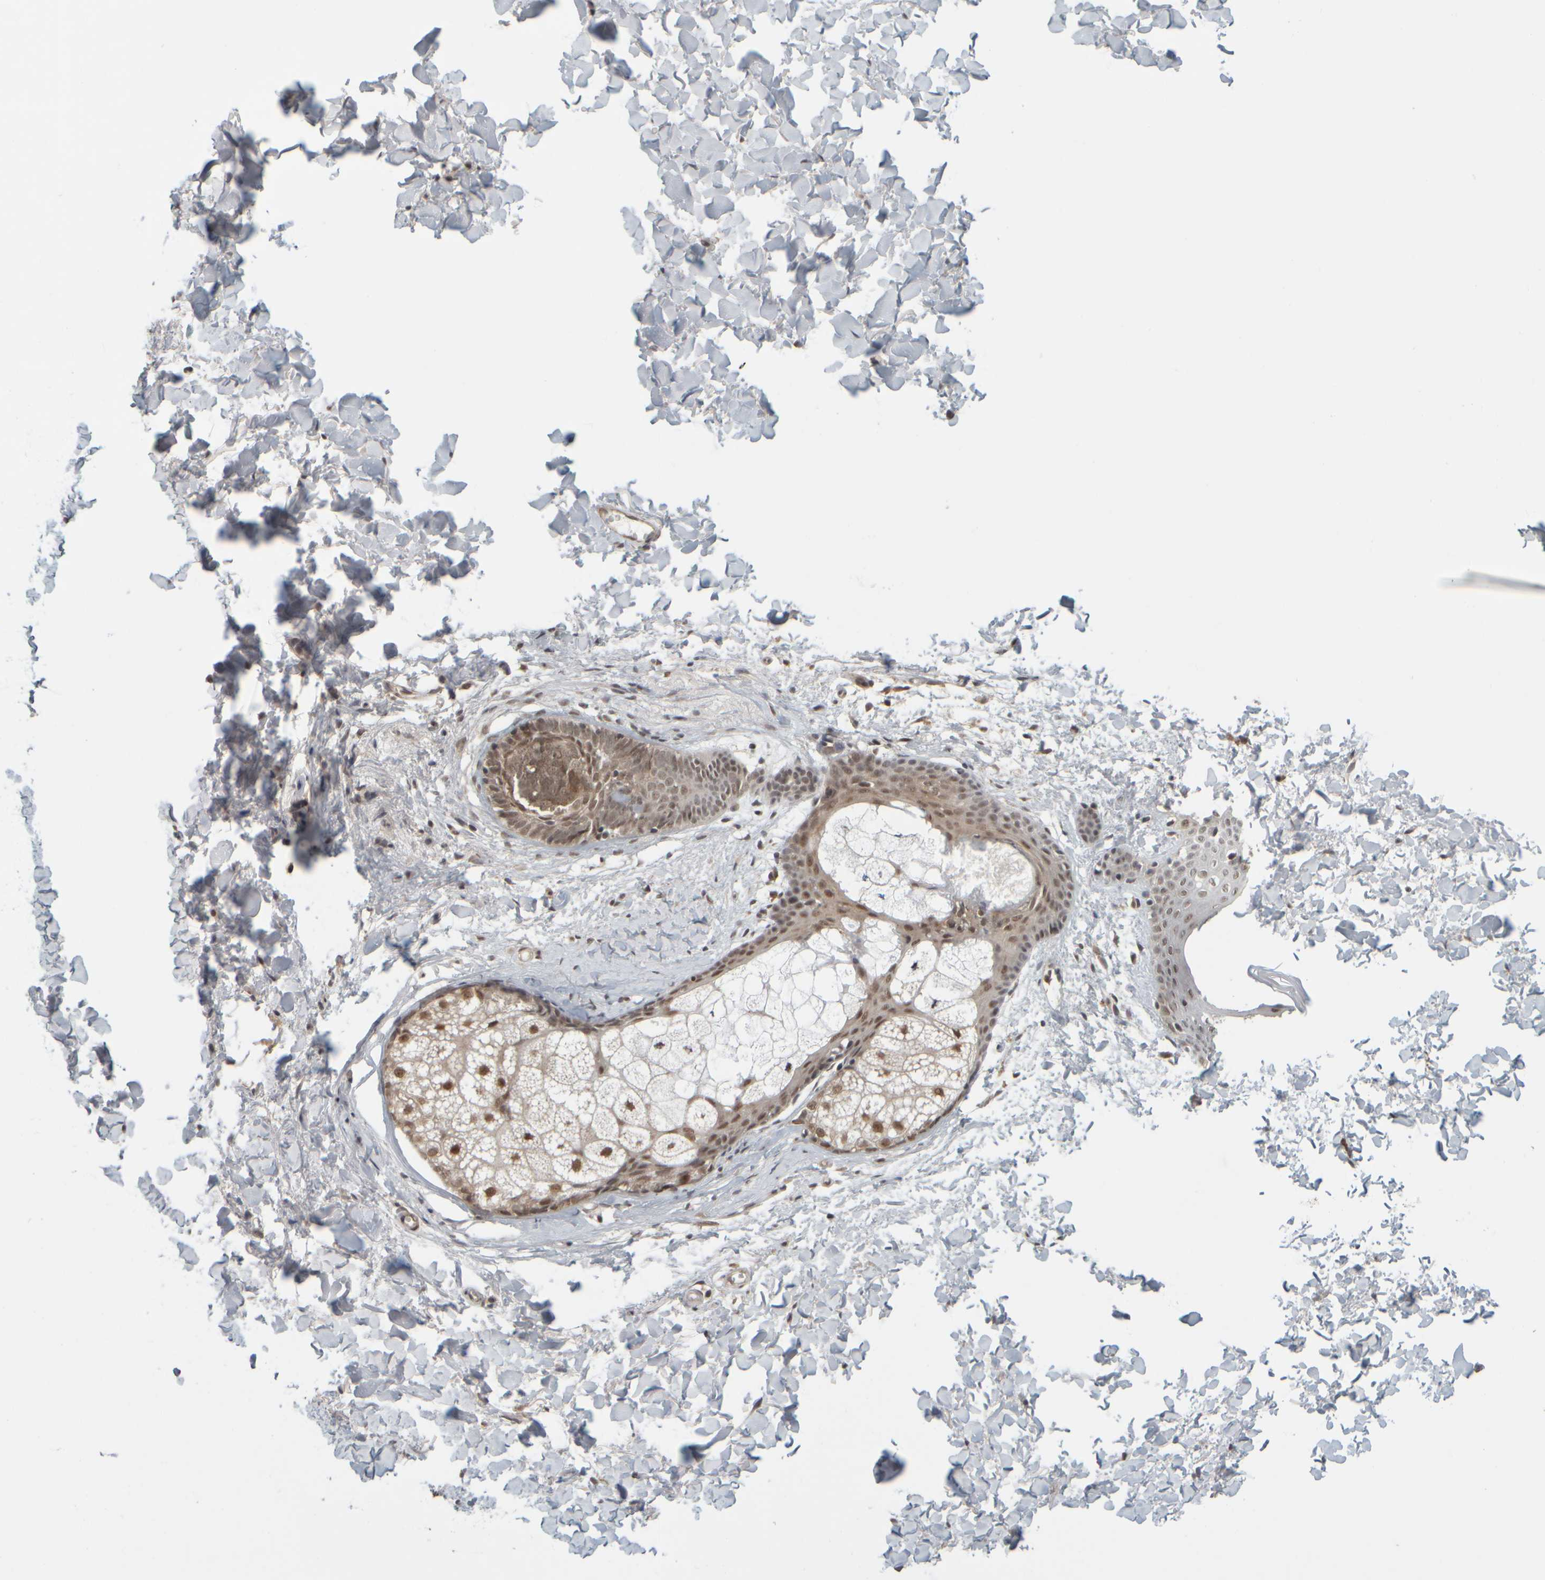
{"staining": {"intensity": "weak", "quantity": ">75%", "location": "cytoplasmic/membranous,nuclear"}, "tissue": "skin", "cell_type": "Fibroblasts", "image_type": "normal", "snomed": [{"axis": "morphology", "description": "Normal tissue, NOS"}, {"axis": "topography", "description": "Skin"}], "caption": "Approximately >75% of fibroblasts in unremarkable skin demonstrate weak cytoplasmic/membranous,nuclear protein expression as visualized by brown immunohistochemical staining.", "gene": "SYNRG", "patient": {"sex": "female", "age": 46}}